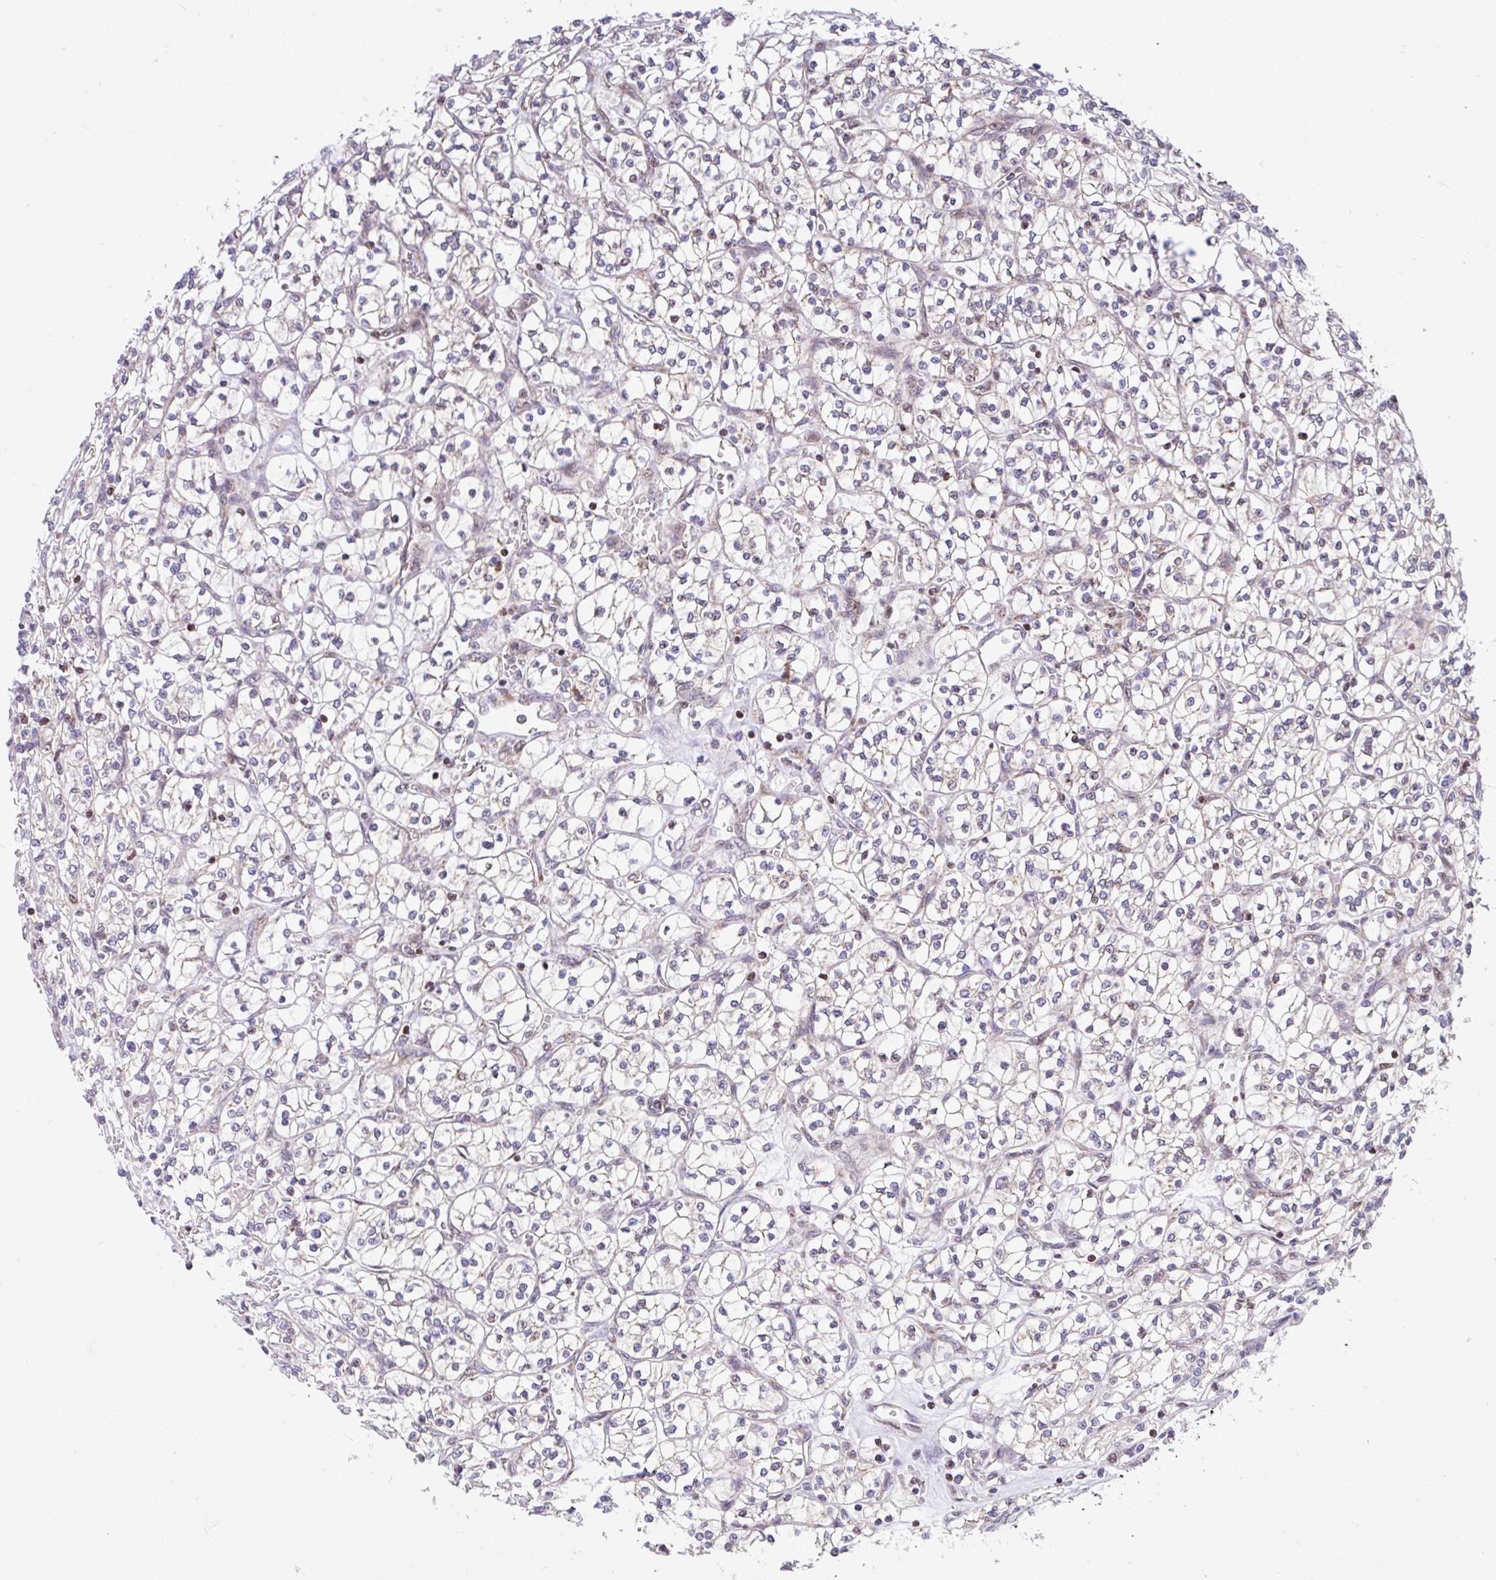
{"staining": {"intensity": "negative", "quantity": "none", "location": "none"}, "tissue": "renal cancer", "cell_type": "Tumor cells", "image_type": "cancer", "snomed": [{"axis": "morphology", "description": "Adenocarcinoma, NOS"}, {"axis": "topography", "description": "Kidney"}], "caption": "This image is of renal cancer (adenocarcinoma) stained with IHC to label a protein in brown with the nuclei are counter-stained blue. There is no positivity in tumor cells.", "gene": "FIGNL1", "patient": {"sex": "female", "age": 64}}